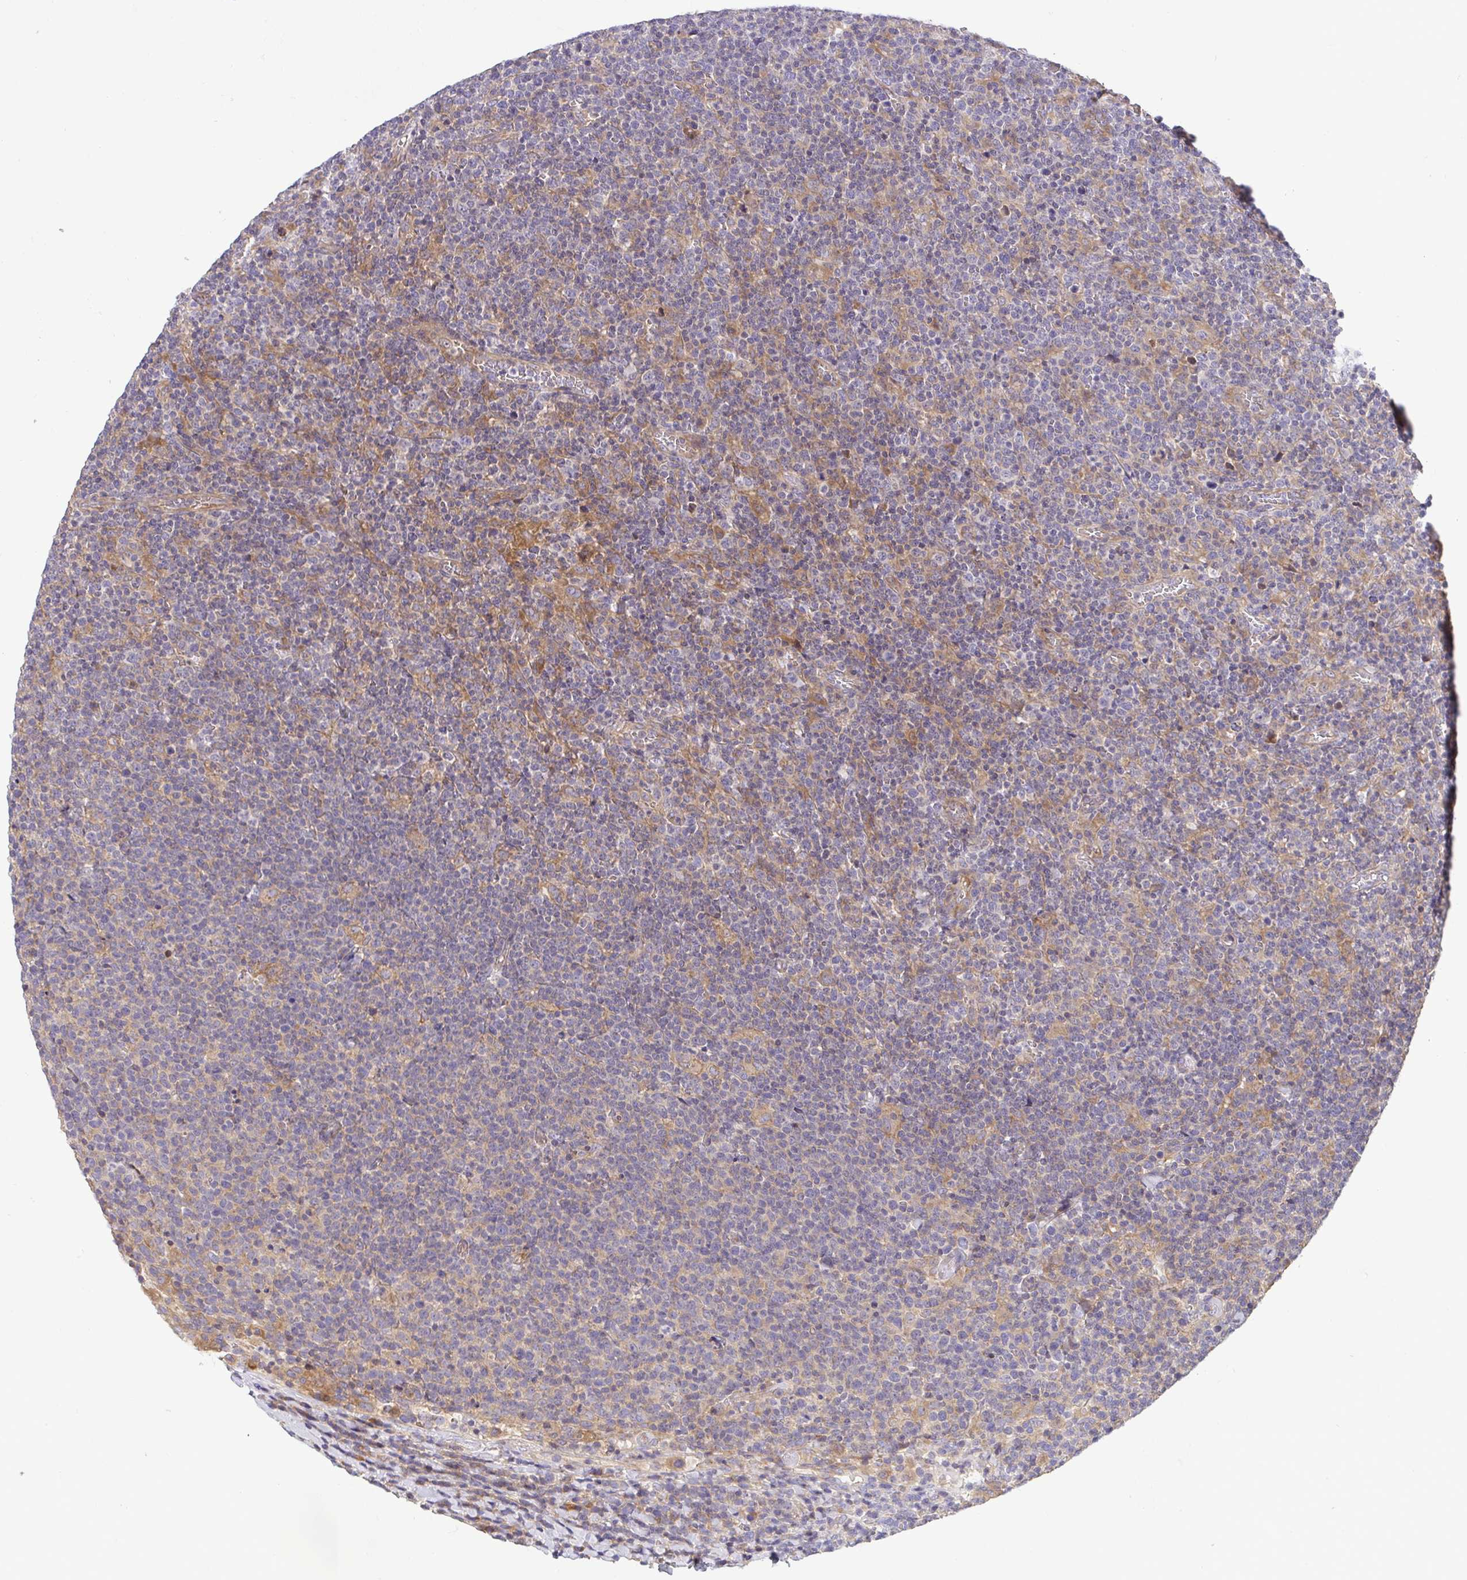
{"staining": {"intensity": "negative", "quantity": "none", "location": "none"}, "tissue": "lymphoma", "cell_type": "Tumor cells", "image_type": "cancer", "snomed": [{"axis": "morphology", "description": "Malignant lymphoma, non-Hodgkin's type, High grade"}, {"axis": "topography", "description": "Lymph node"}], "caption": "High-grade malignant lymphoma, non-Hodgkin's type was stained to show a protein in brown. There is no significant staining in tumor cells.", "gene": "LMF2", "patient": {"sex": "male", "age": 61}}